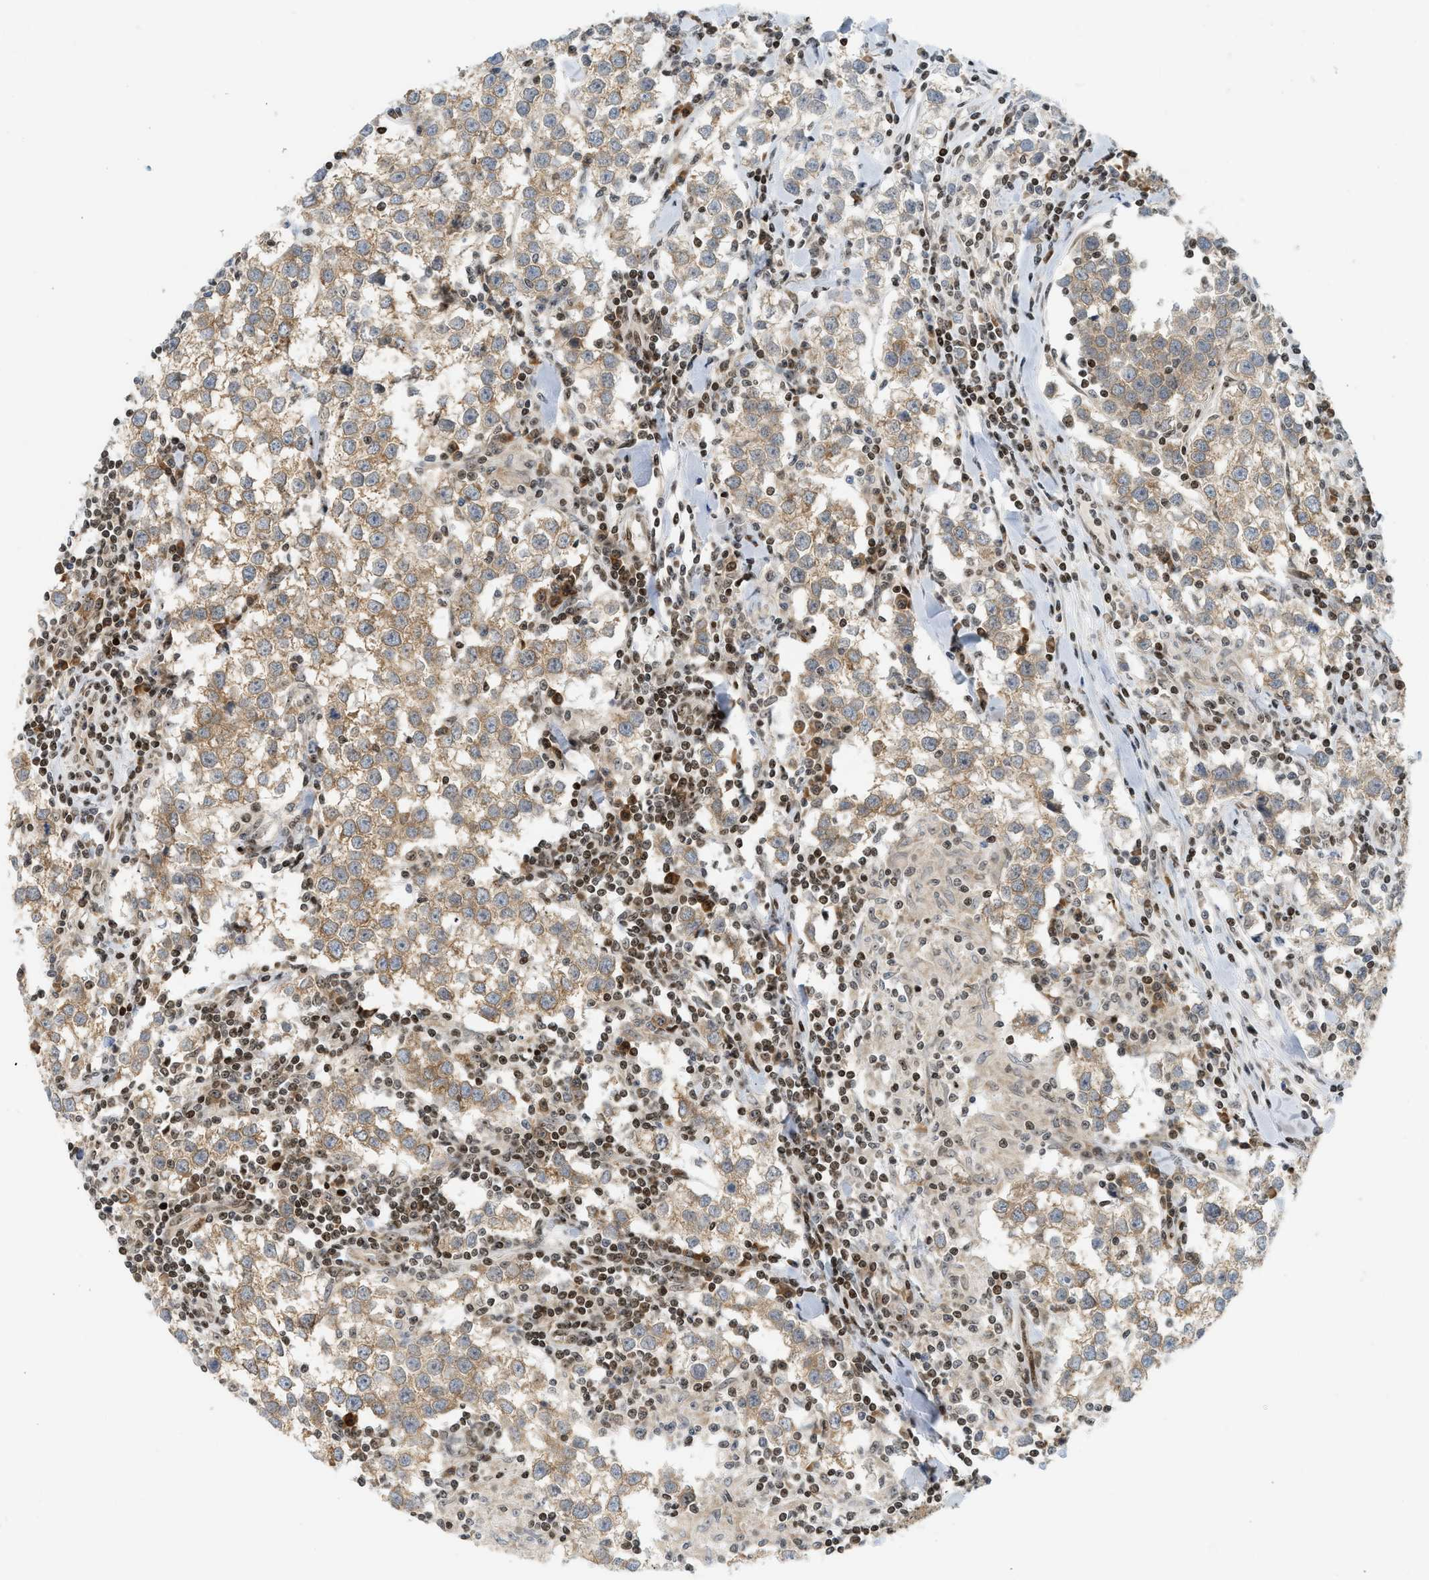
{"staining": {"intensity": "weak", "quantity": ">75%", "location": "cytoplasmic/membranous"}, "tissue": "testis cancer", "cell_type": "Tumor cells", "image_type": "cancer", "snomed": [{"axis": "morphology", "description": "Seminoma, NOS"}, {"axis": "morphology", "description": "Carcinoma, Embryonal, NOS"}, {"axis": "topography", "description": "Testis"}], "caption": "Seminoma (testis) stained with IHC exhibits weak cytoplasmic/membranous staining in approximately >75% of tumor cells.", "gene": "ZNF22", "patient": {"sex": "male", "age": 36}}